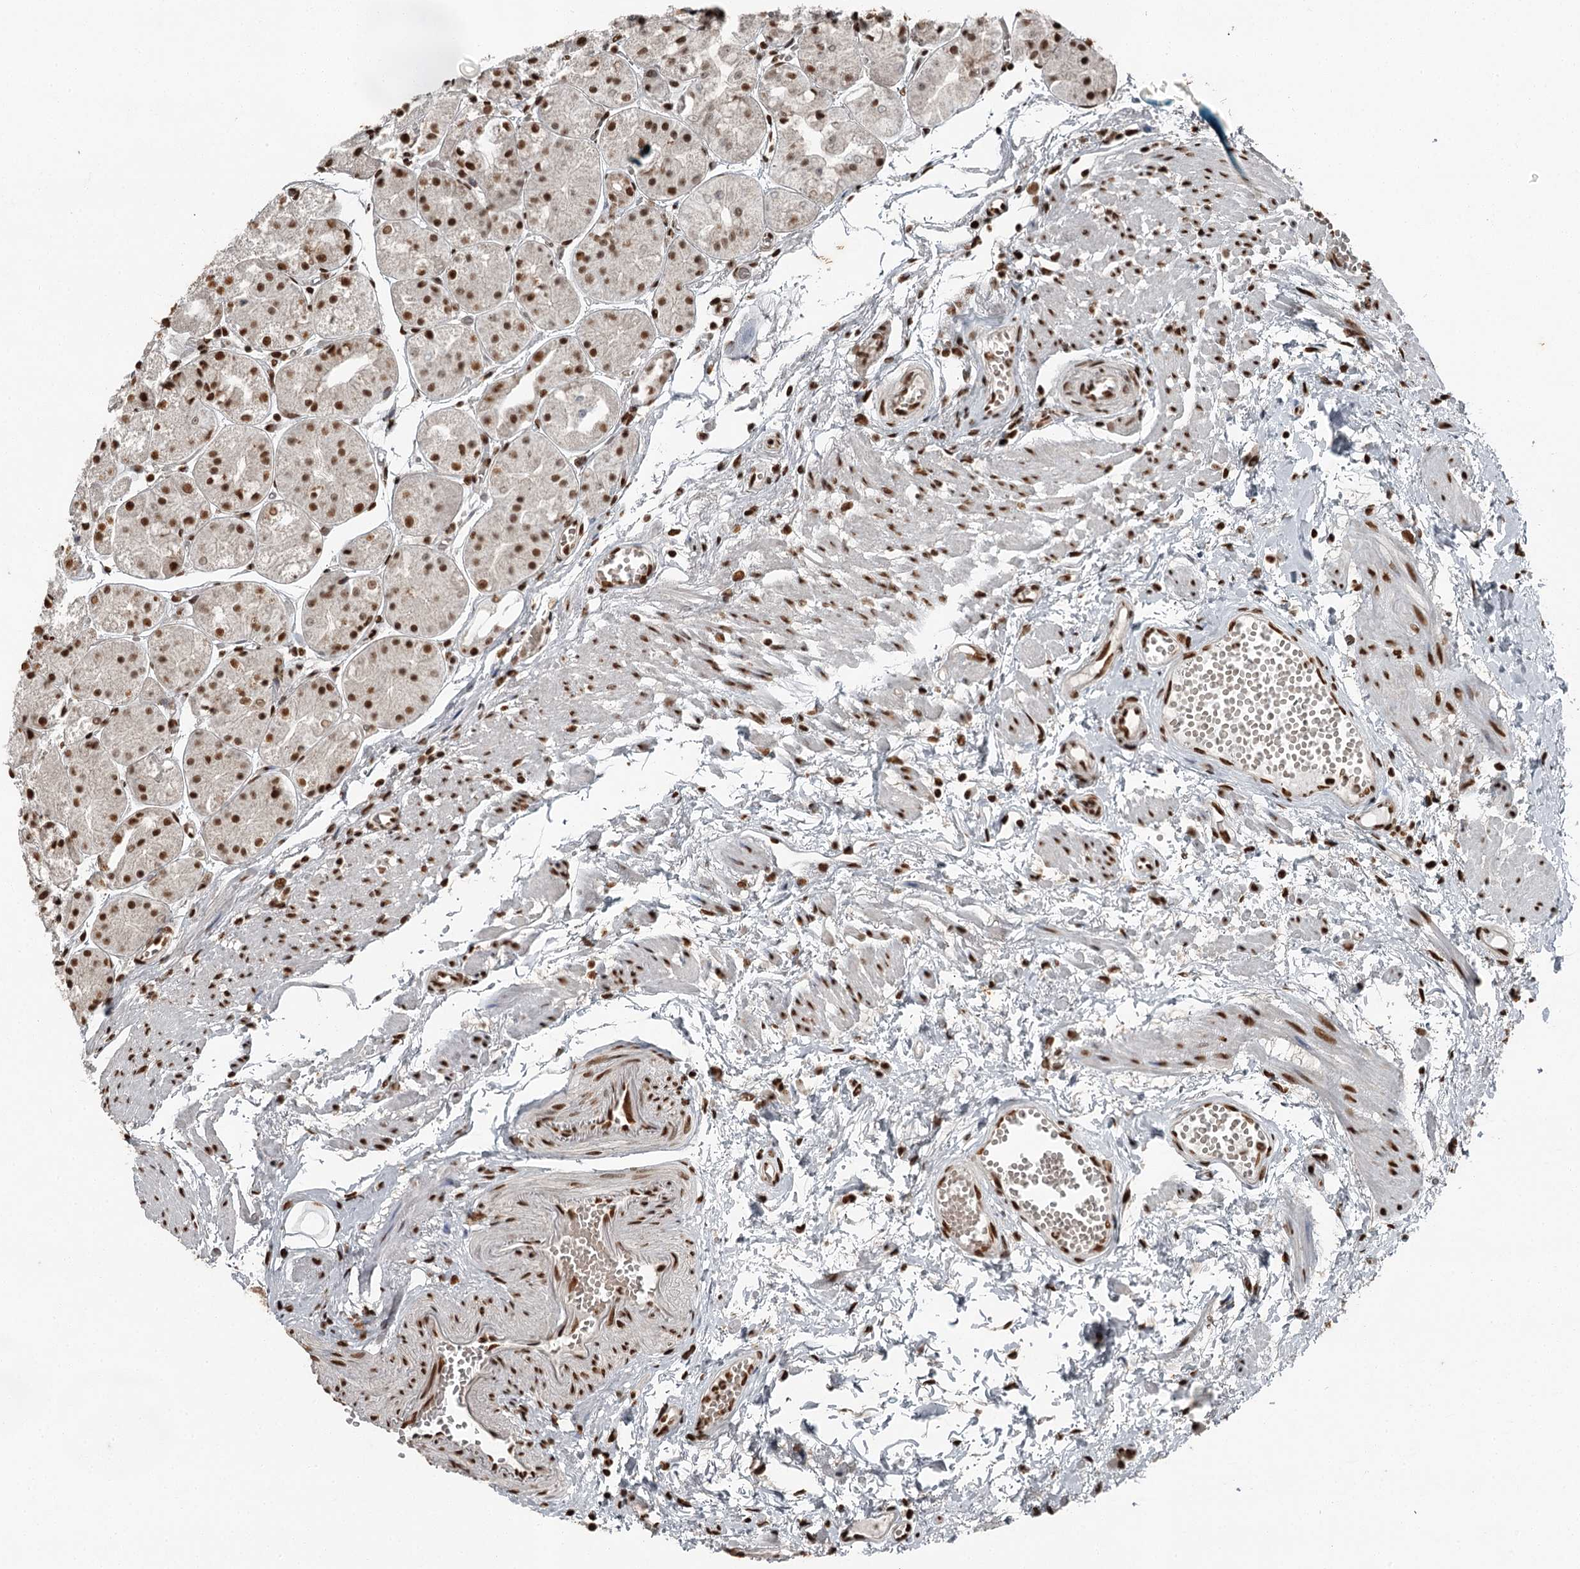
{"staining": {"intensity": "strong", "quantity": ">75%", "location": "cytoplasmic/membranous,nuclear"}, "tissue": "stomach", "cell_type": "Glandular cells", "image_type": "normal", "snomed": [{"axis": "morphology", "description": "Normal tissue, NOS"}, {"axis": "topography", "description": "Stomach, upper"}], "caption": "The histopathology image reveals staining of benign stomach, revealing strong cytoplasmic/membranous,nuclear protein positivity (brown color) within glandular cells. (DAB = brown stain, brightfield microscopy at high magnification).", "gene": "RBBP7", "patient": {"sex": "male", "age": 72}}